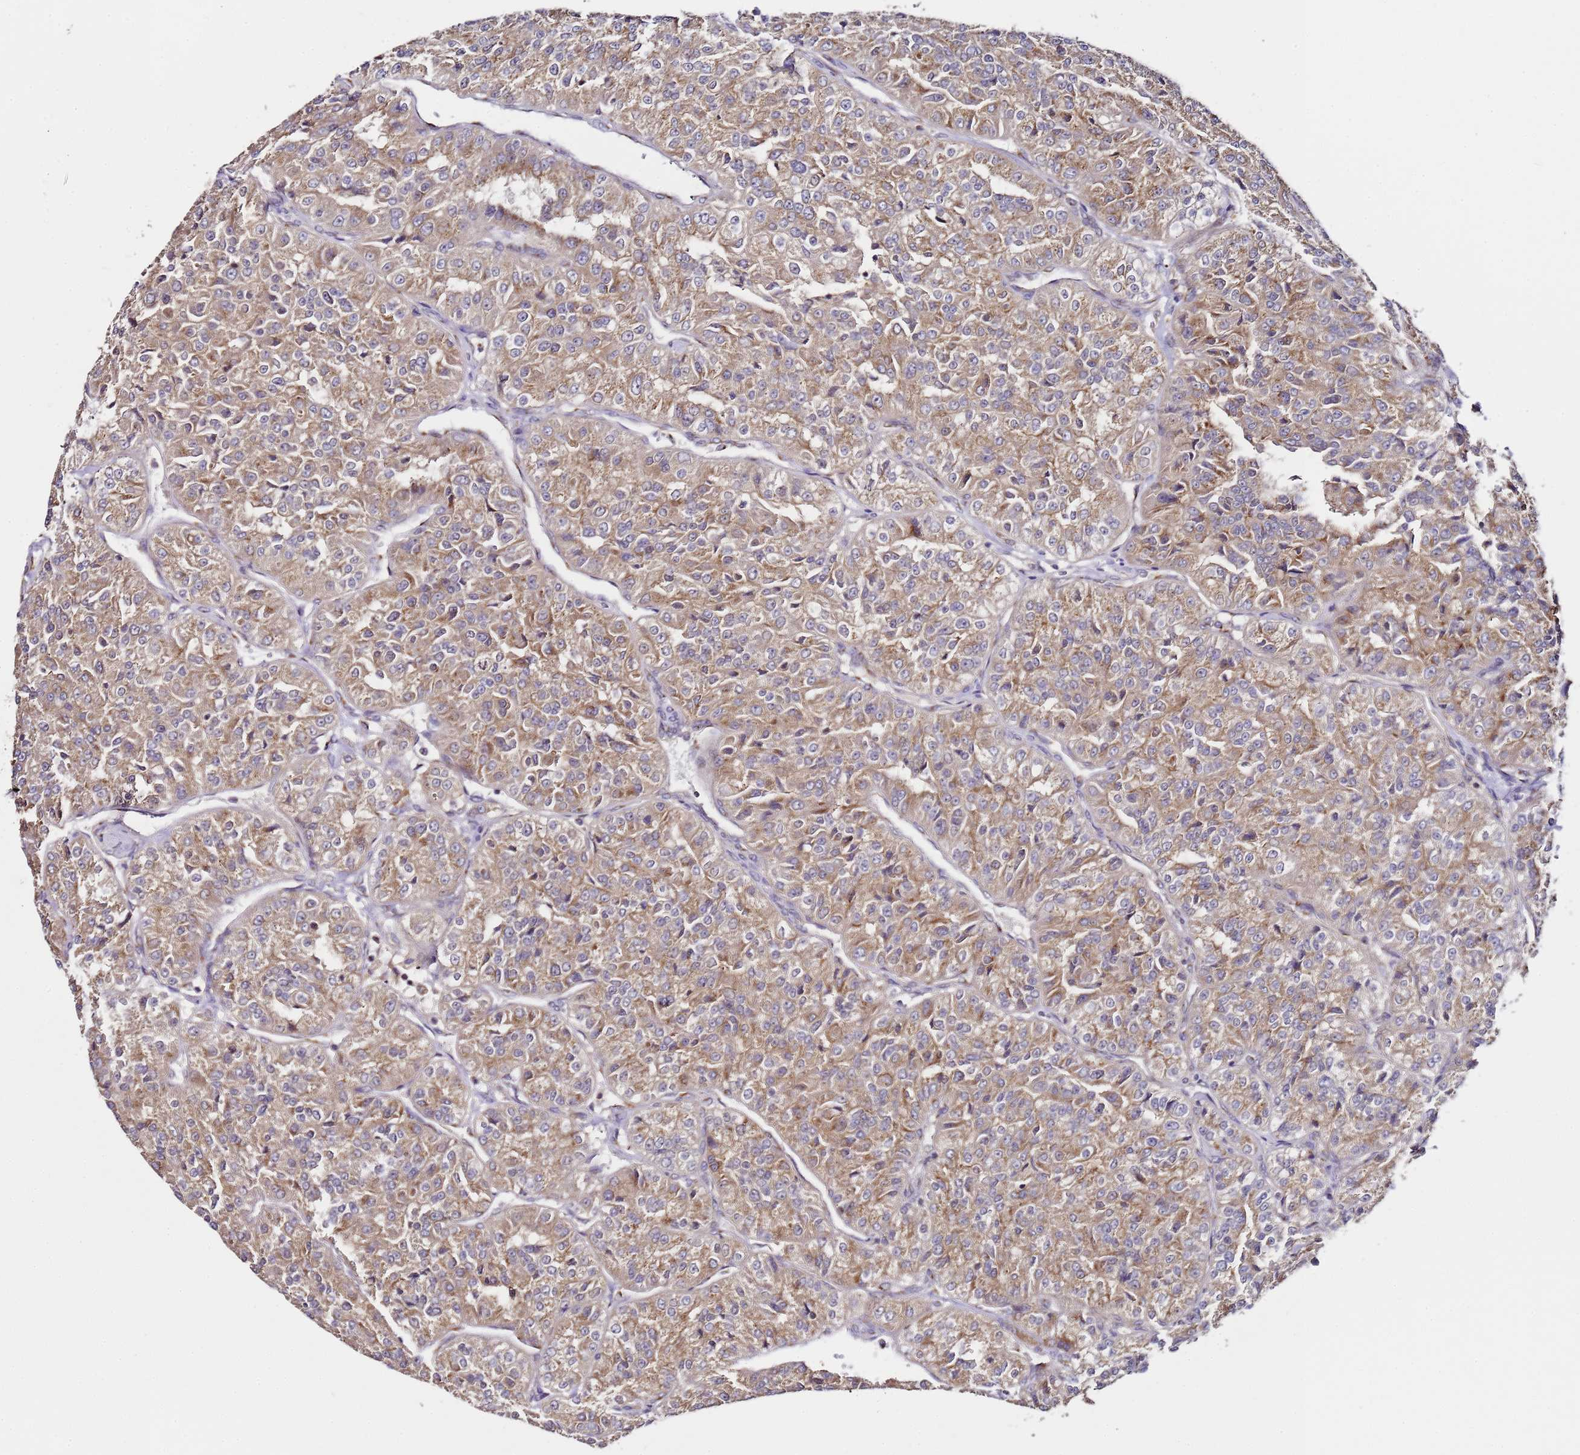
{"staining": {"intensity": "moderate", "quantity": ">75%", "location": "cytoplasmic/membranous"}, "tissue": "renal cancer", "cell_type": "Tumor cells", "image_type": "cancer", "snomed": [{"axis": "morphology", "description": "Adenocarcinoma, NOS"}, {"axis": "topography", "description": "Kidney"}], "caption": "Tumor cells show moderate cytoplasmic/membranous expression in about >75% of cells in adenocarcinoma (renal).", "gene": "MRPL49", "patient": {"sex": "female", "age": 63}}